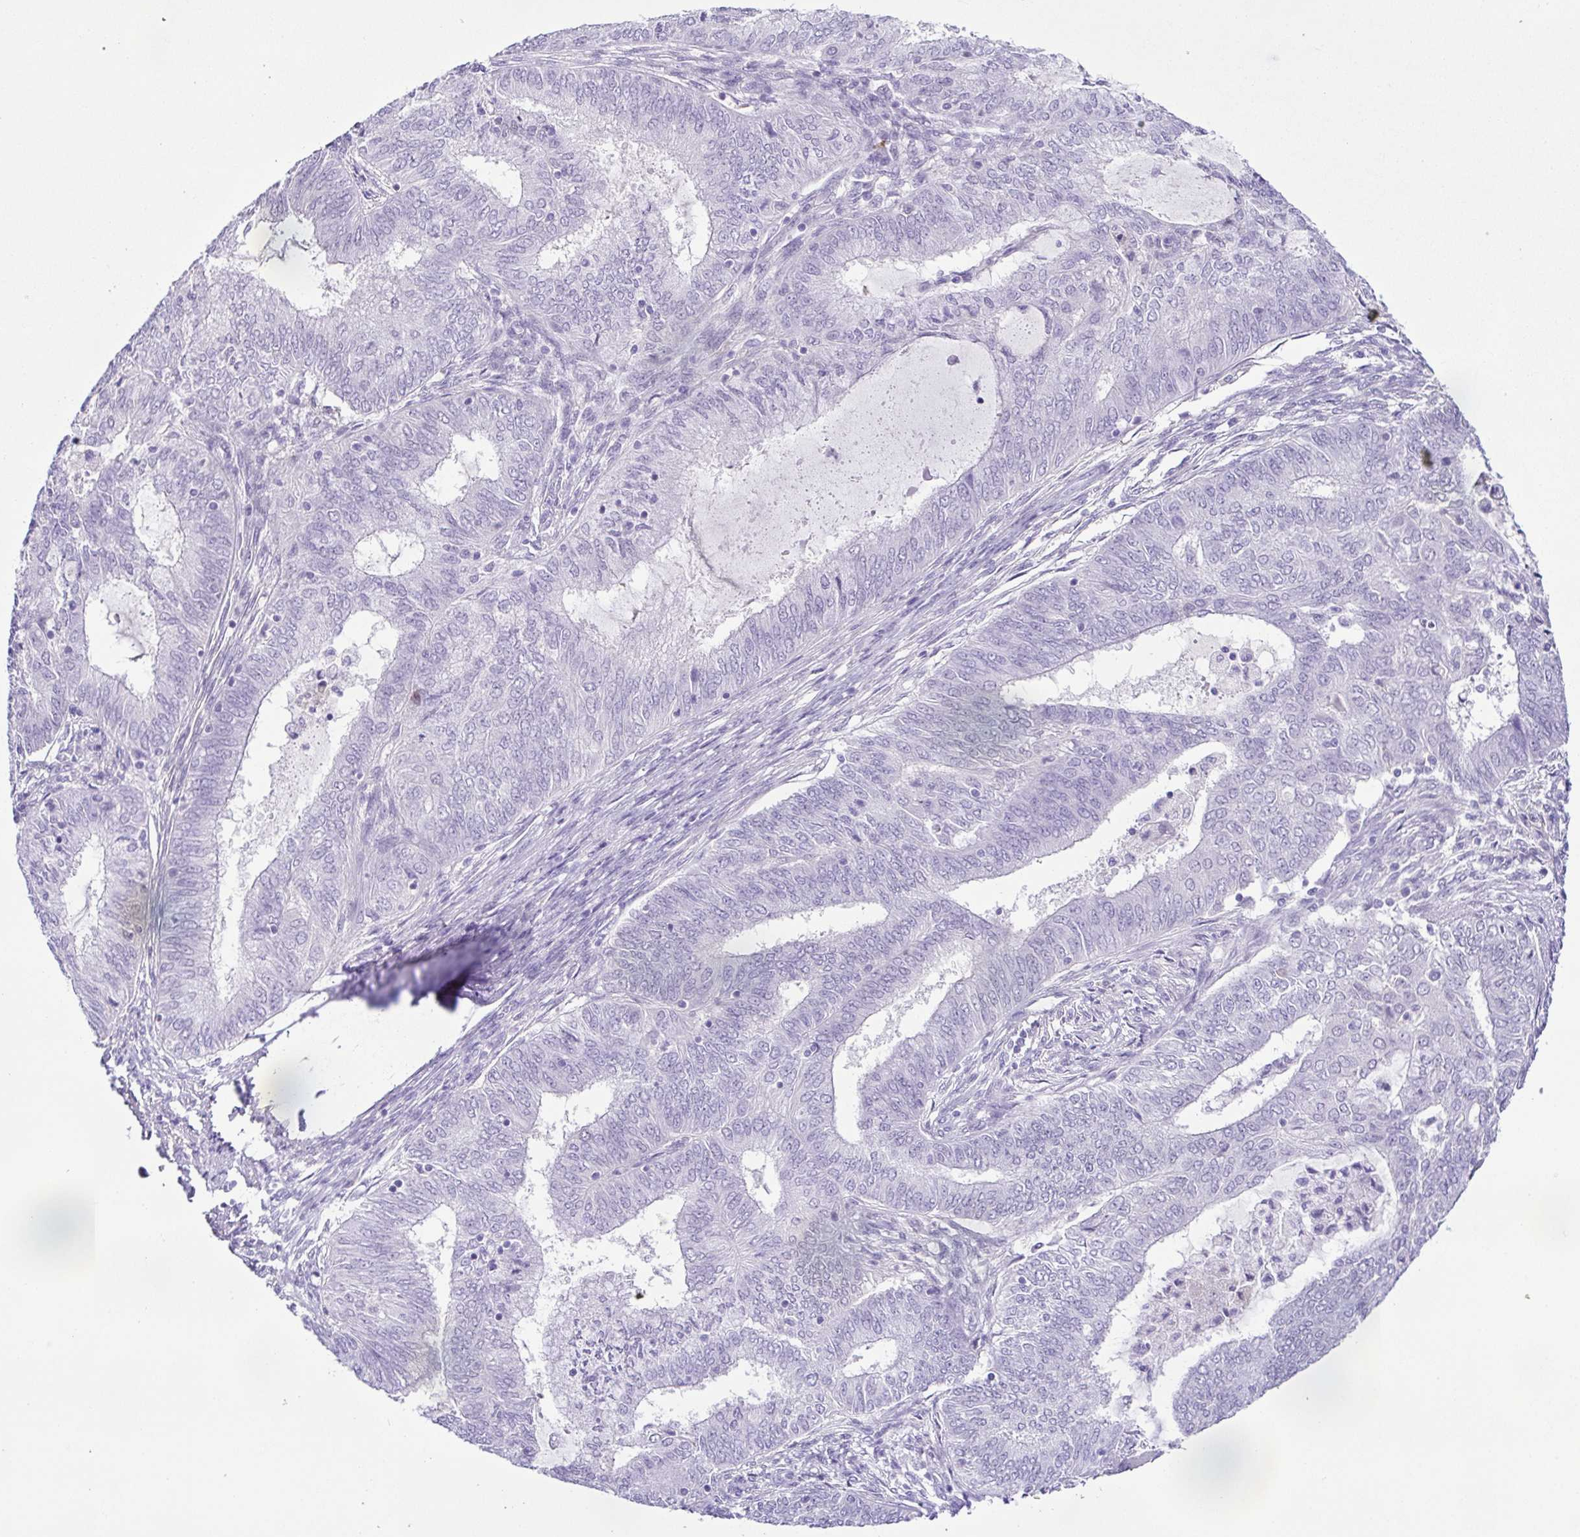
{"staining": {"intensity": "negative", "quantity": "none", "location": "none"}, "tissue": "endometrial cancer", "cell_type": "Tumor cells", "image_type": "cancer", "snomed": [{"axis": "morphology", "description": "Adenocarcinoma, NOS"}, {"axis": "topography", "description": "Endometrium"}], "caption": "Endometrial adenocarcinoma was stained to show a protein in brown. There is no significant positivity in tumor cells. (Stains: DAB IHC with hematoxylin counter stain, Microscopy: brightfield microscopy at high magnification).", "gene": "TERT", "patient": {"sex": "female", "age": 62}}